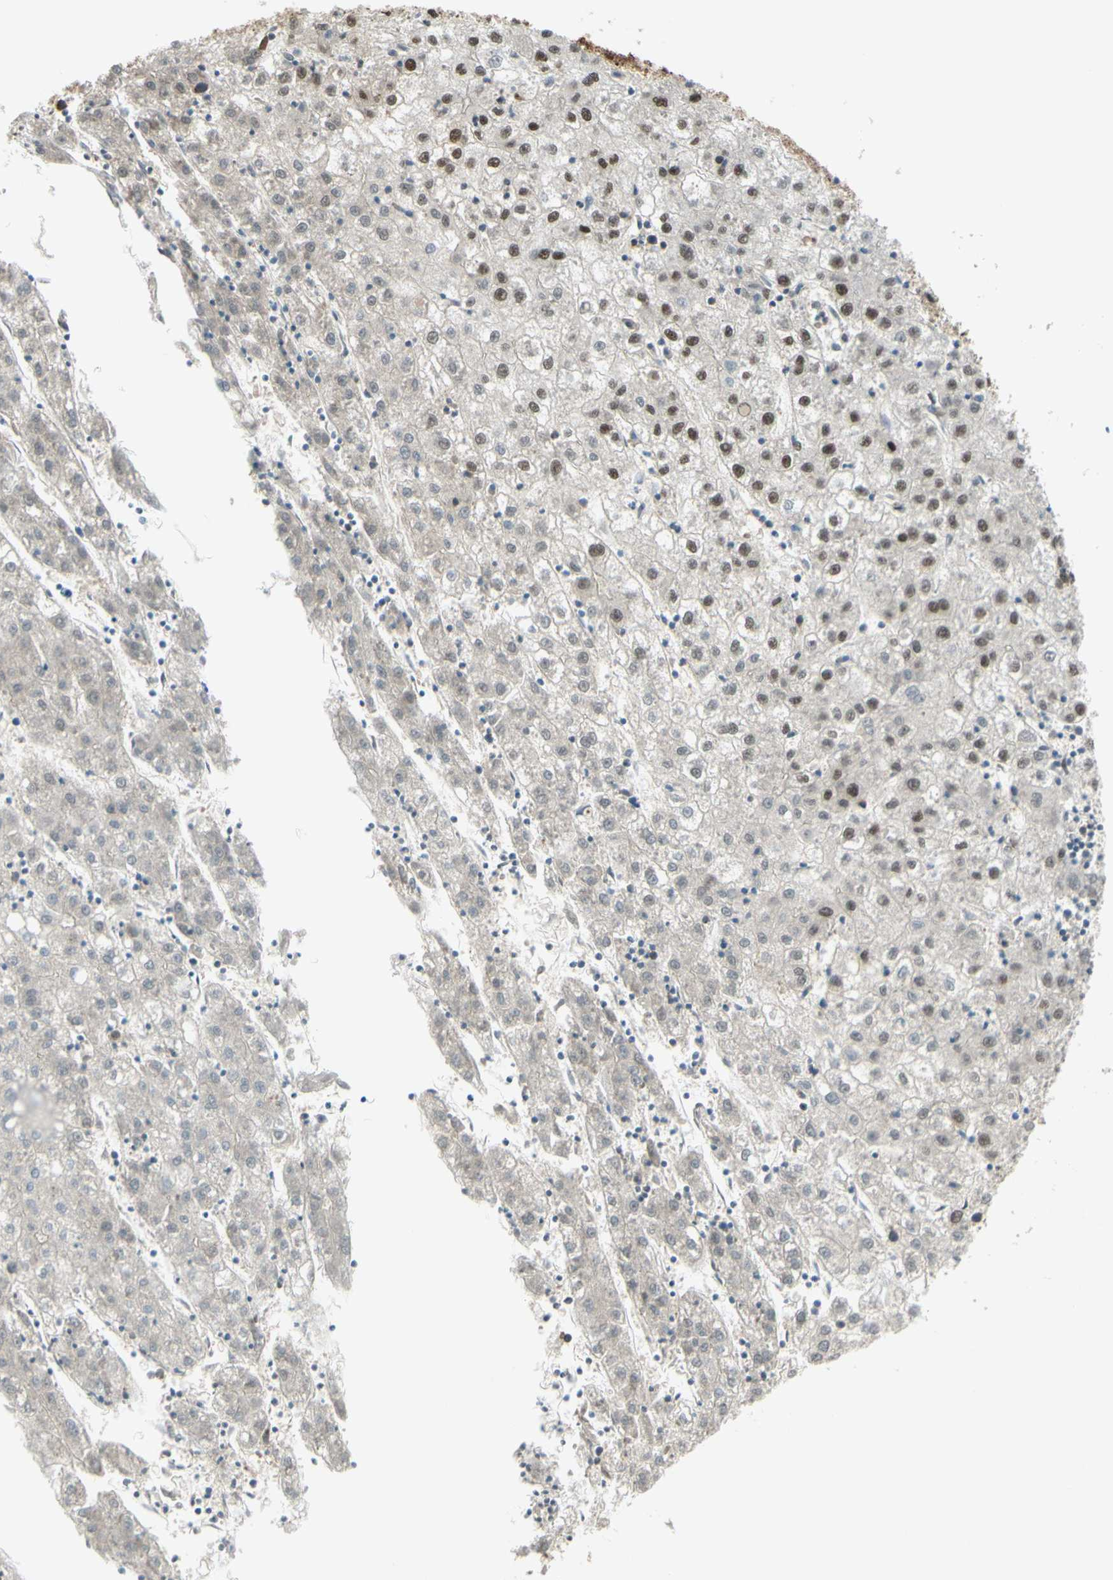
{"staining": {"intensity": "strong", "quantity": "25%-75%", "location": "cytoplasmic/membranous,nuclear"}, "tissue": "liver cancer", "cell_type": "Tumor cells", "image_type": "cancer", "snomed": [{"axis": "morphology", "description": "Carcinoma, Hepatocellular, NOS"}, {"axis": "topography", "description": "Liver"}], "caption": "A micrograph of liver hepatocellular carcinoma stained for a protein exhibits strong cytoplasmic/membranous and nuclear brown staining in tumor cells.", "gene": "HSF1", "patient": {"sex": "male", "age": 72}}